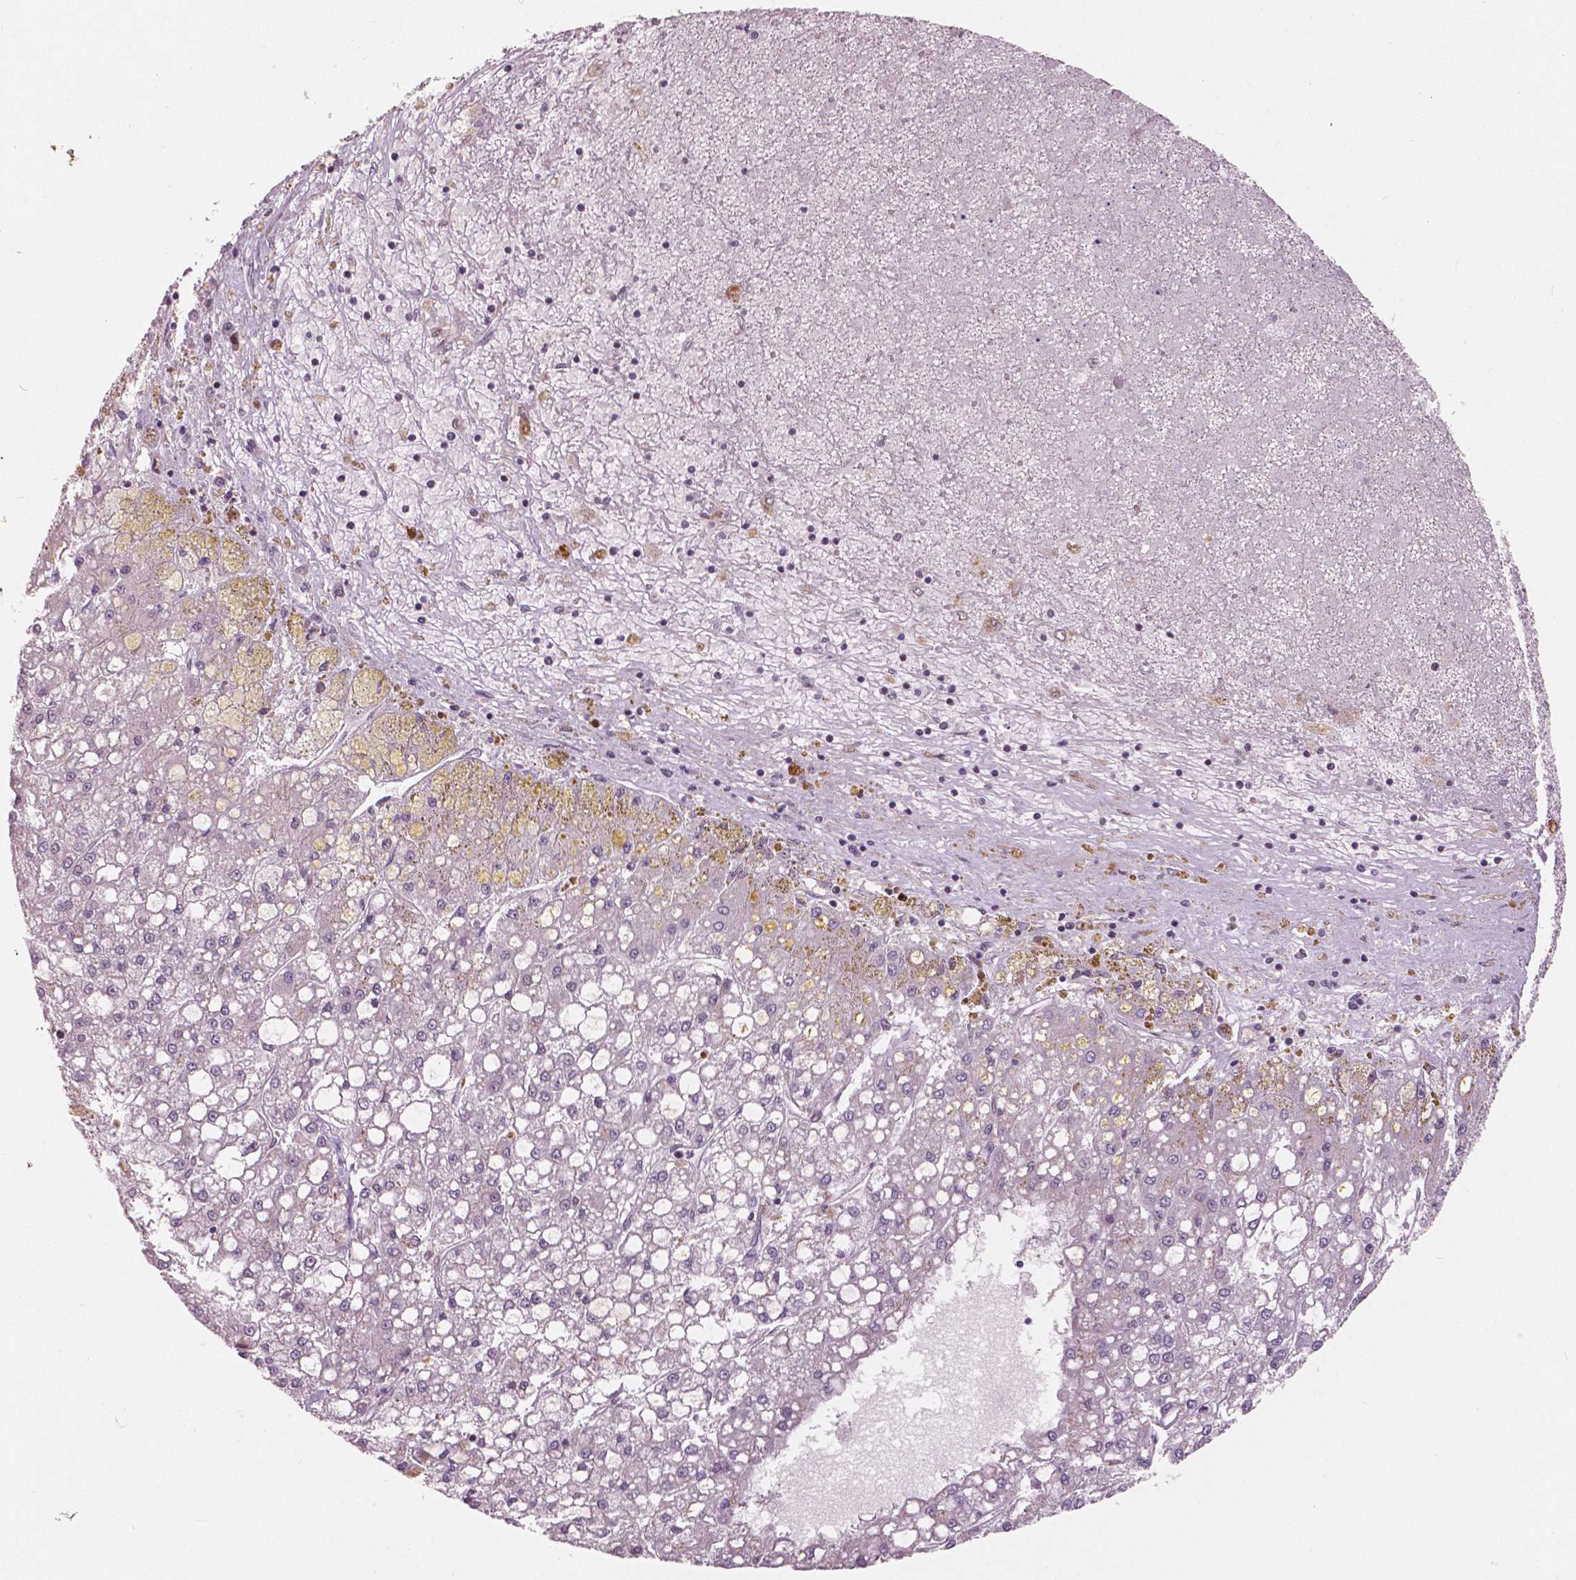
{"staining": {"intensity": "negative", "quantity": "none", "location": "none"}, "tissue": "liver cancer", "cell_type": "Tumor cells", "image_type": "cancer", "snomed": [{"axis": "morphology", "description": "Carcinoma, Hepatocellular, NOS"}, {"axis": "topography", "description": "Liver"}], "caption": "The photomicrograph reveals no staining of tumor cells in liver cancer. (Immunohistochemistry, brightfield microscopy, high magnification).", "gene": "NSD2", "patient": {"sex": "male", "age": 67}}